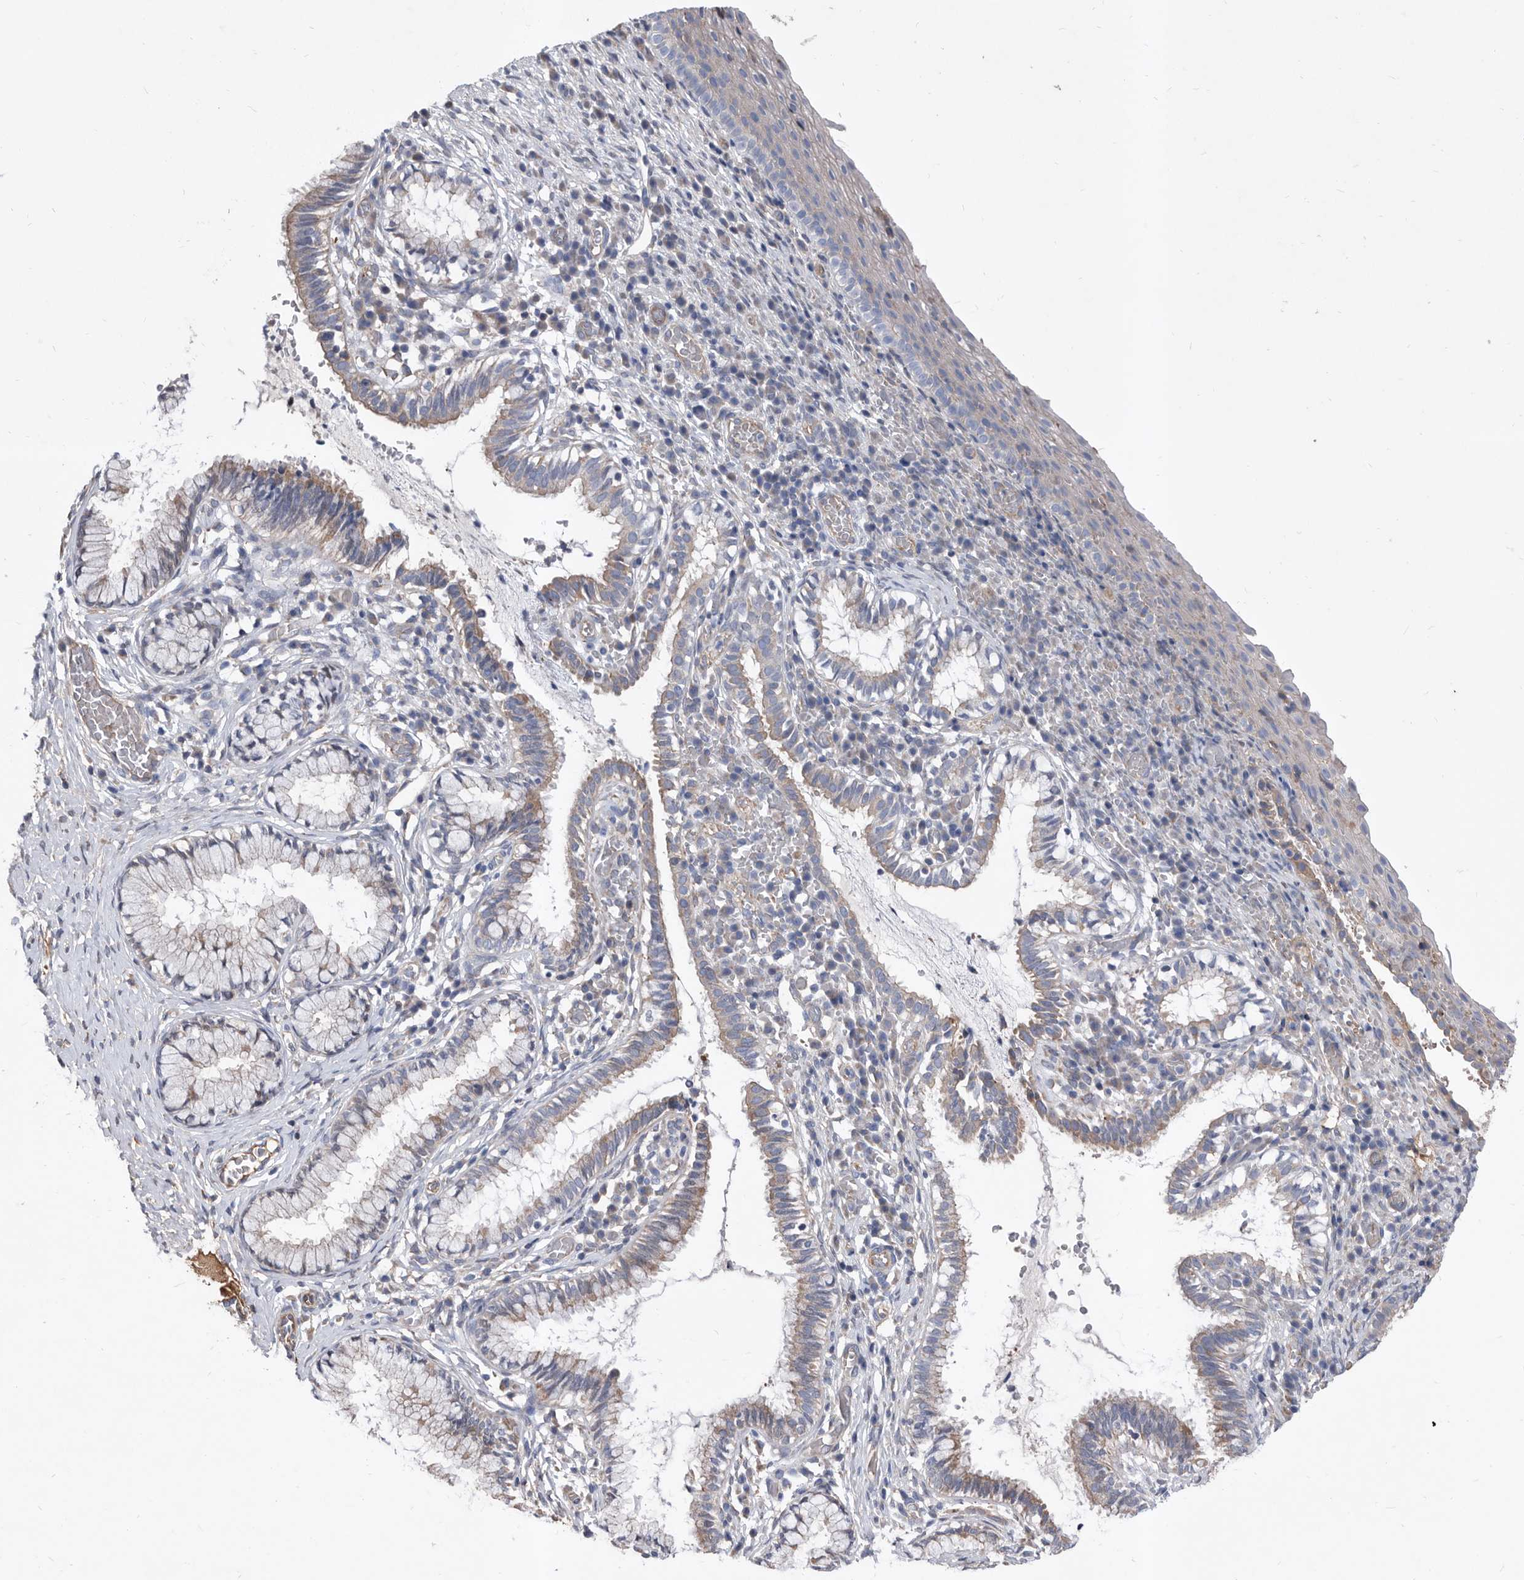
{"staining": {"intensity": "weak", "quantity": "<25%", "location": "cytoplasmic/membranous"}, "tissue": "cervix", "cell_type": "Glandular cells", "image_type": "normal", "snomed": [{"axis": "morphology", "description": "Normal tissue, NOS"}, {"axis": "topography", "description": "Cervix"}], "caption": "DAB (3,3'-diaminobenzidine) immunohistochemical staining of benign cervix shows no significant positivity in glandular cells. (Stains: DAB immunohistochemistry (IHC) with hematoxylin counter stain, Microscopy: brightfield microscopy at high magnification).", "gene": "ATP13A3", "patient": {"sex": "female", "age": 27}}